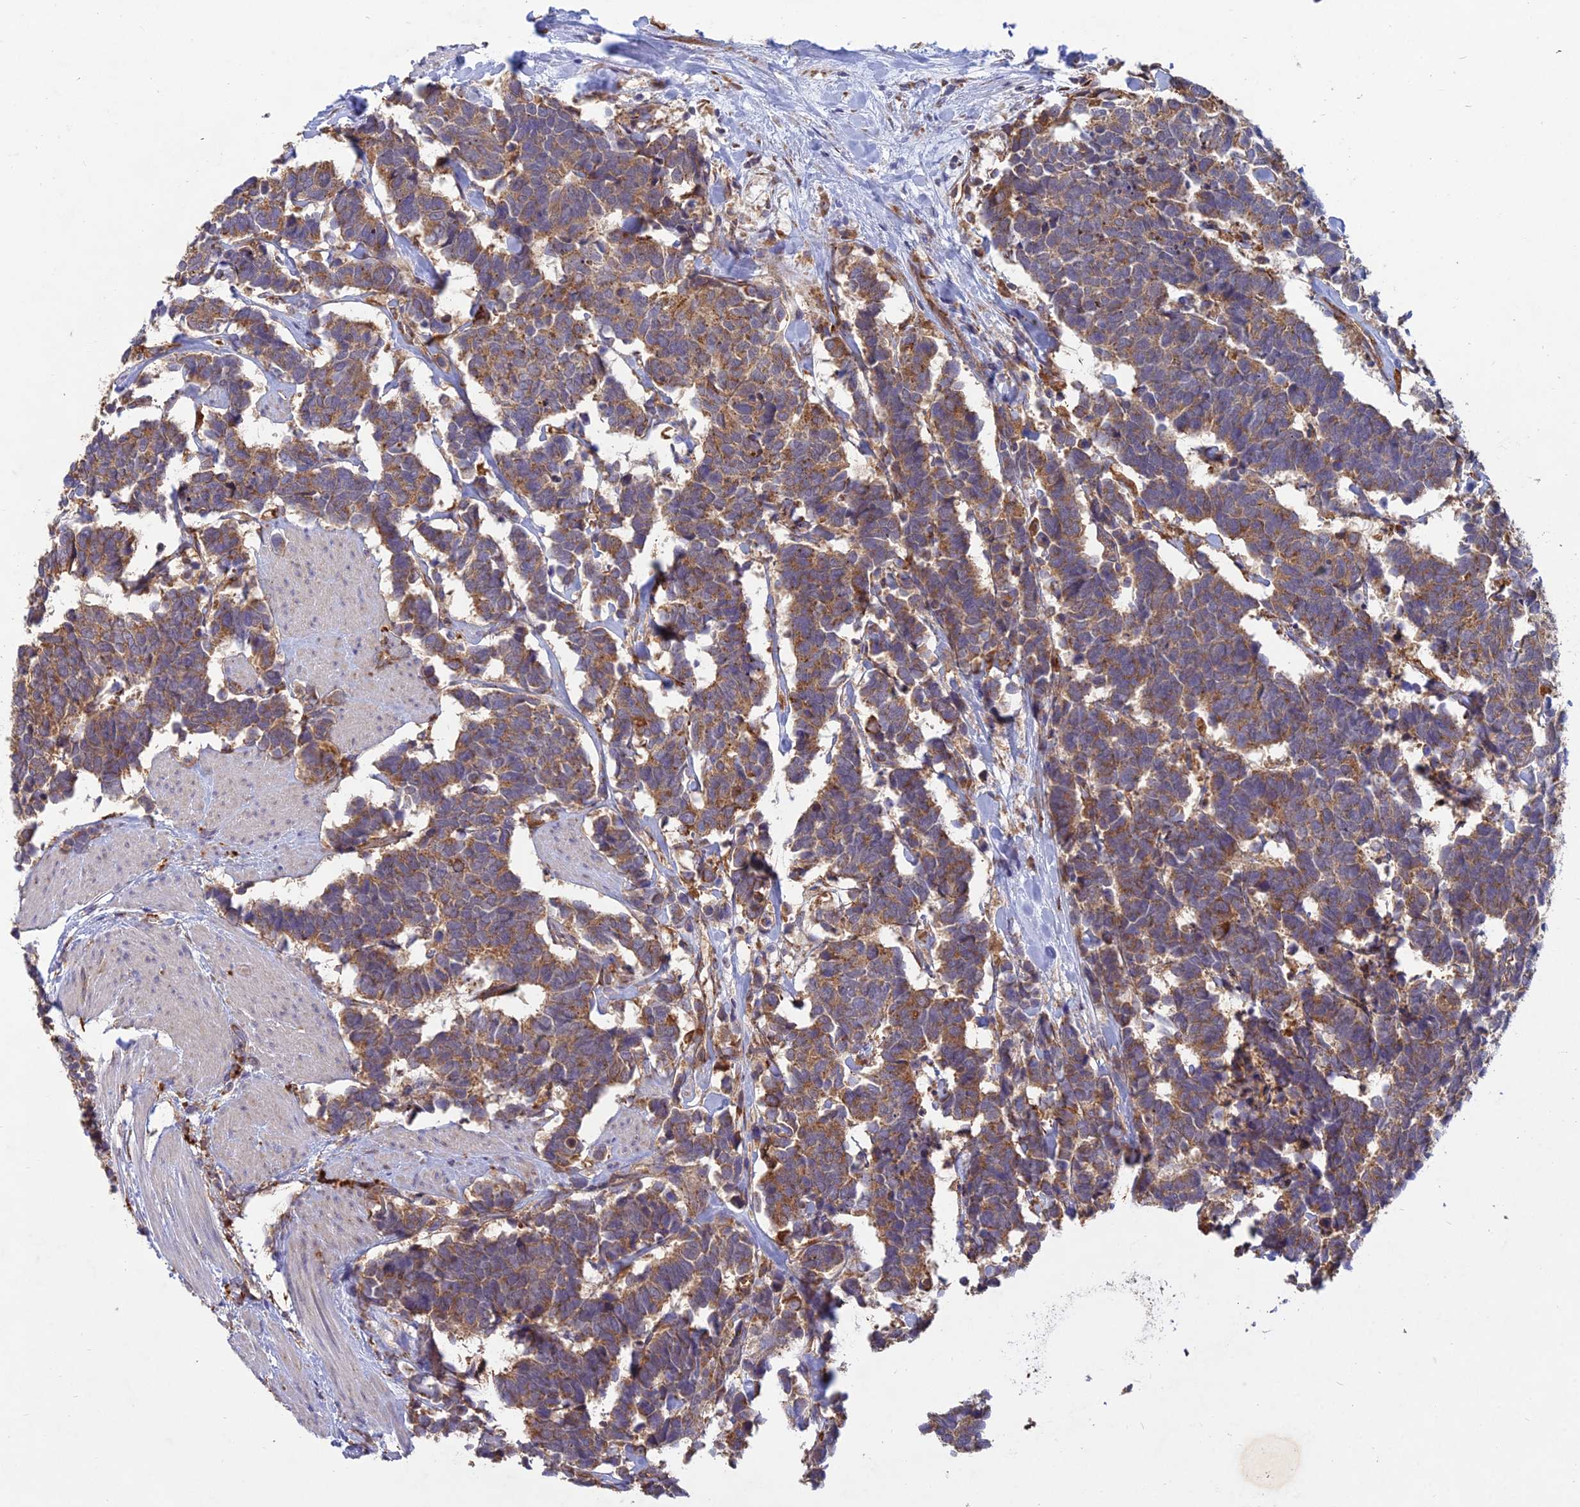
{"staining": {"intensity": "moderate", "quantity": ">75%", "location": "cytoplasmic/membranous"}, "tissue": "carcinoid", "cell_type": "Tumor cells", "image_type": "cancer", "snomed": [{"axis": "morphology", "description": "Carcinoma, NOS"}, {"axis": "morphology", "description": "Carcinoid, malignant, NOS"}, {"axis": "topography", "description": "Urinary bladder"}], "caption": "Tumor cells reveal moderate cytoplasmic/membranous positivity in approximately >75% of cells in malignant carcinoid.", "gene": "NXNL2", "patient": {"sex": "male", "age": 57}}